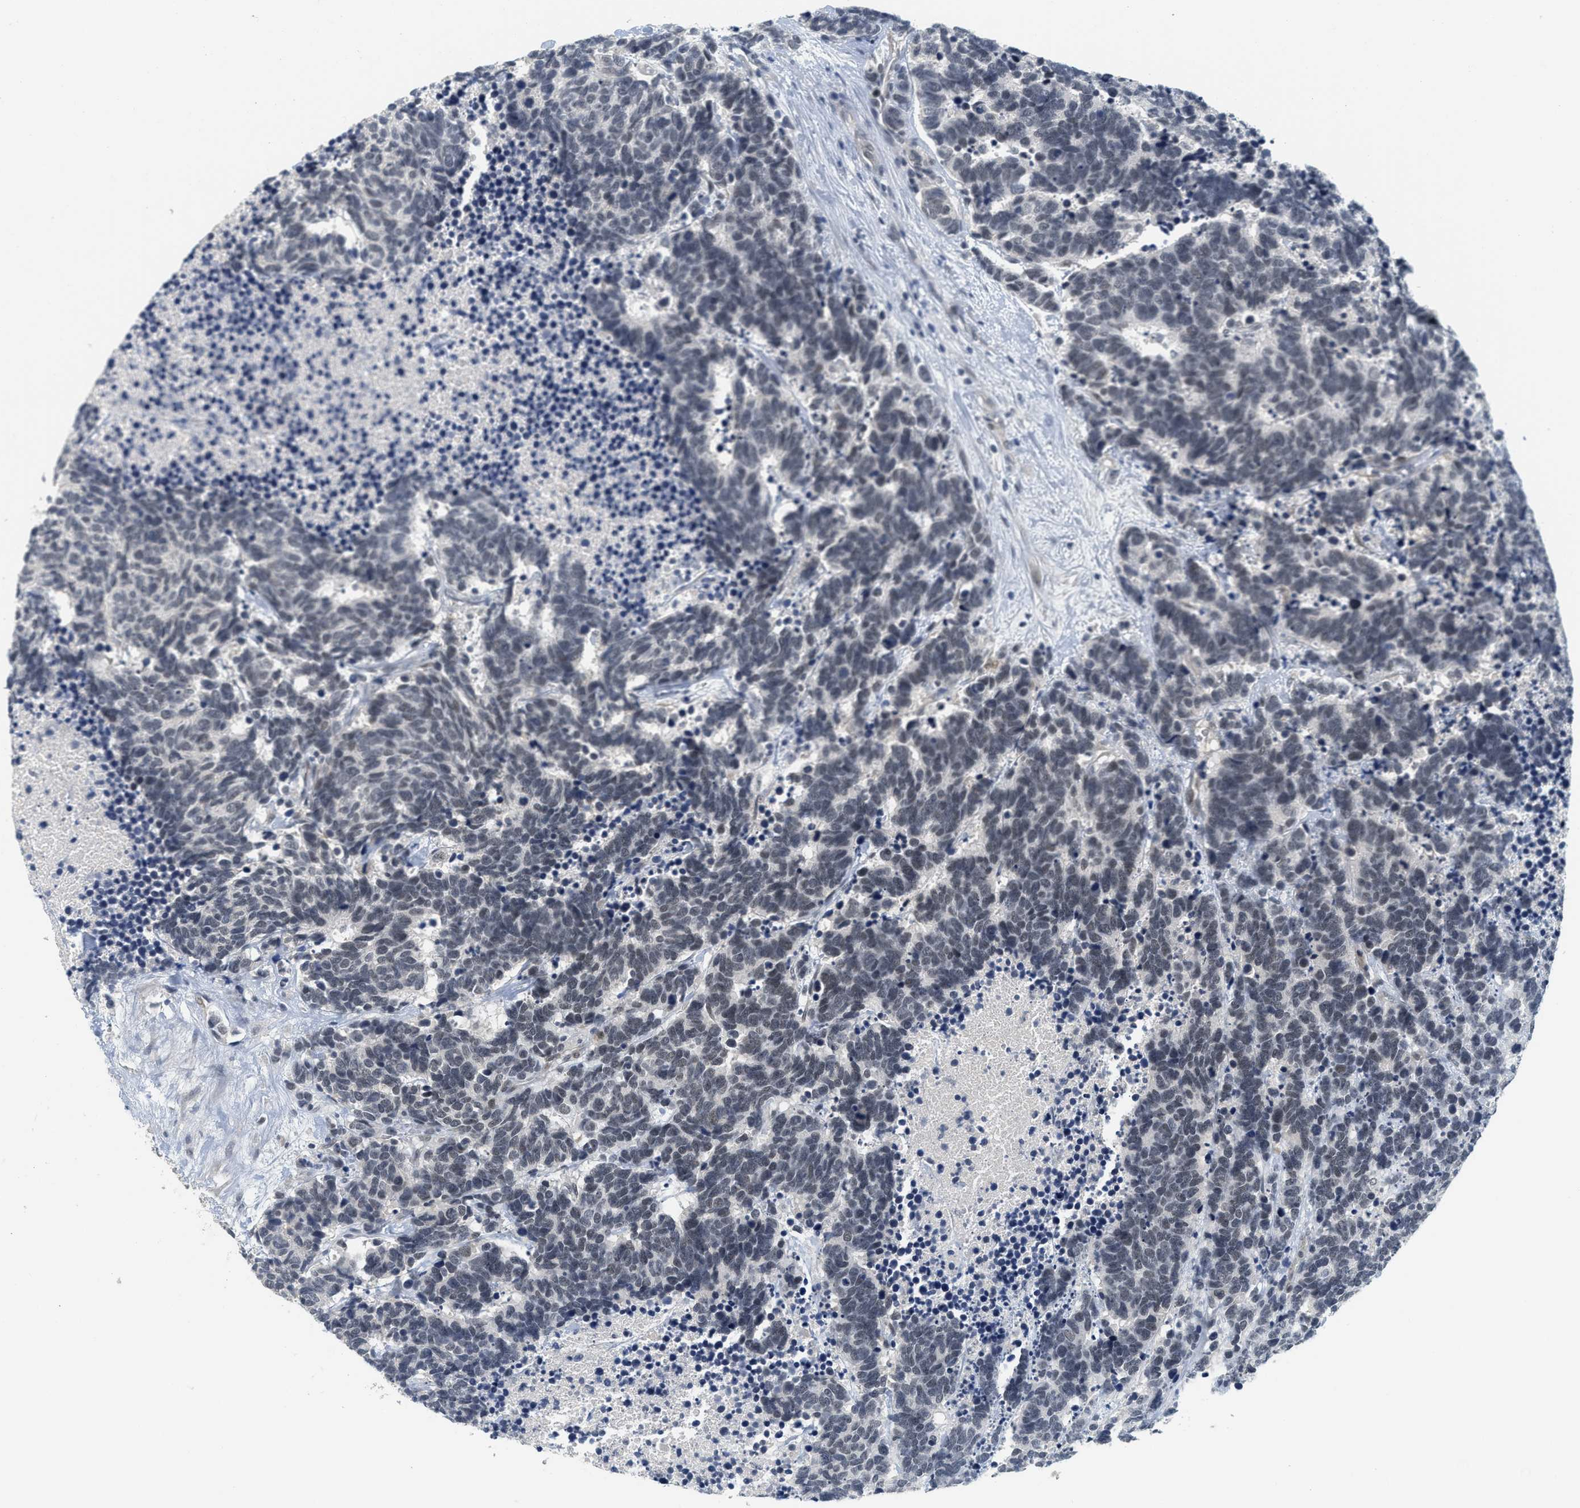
{"staining": {"intensity": "weak", "quantity": "25%-75%", "location": "nuclear"}, "tissue": "carcinoid", "cell_type": "Tumor cells", "image_type": "cancer", "snomed": [{"axis": "morphology", "description": "Carcinoma, NOS"}, {"axis": "morphology", "description": "Carcinoid, malignant, NOS"}, {"axis": "topography", "description": "Urinary bladder"}], "caption": "Protein expression analysis of carcinoma demonstrates weak nuclear staining in approximately 25%-75% of tumor cells.", "gene": "MZF1", "patient": {"sex": "male", "age": 57}}